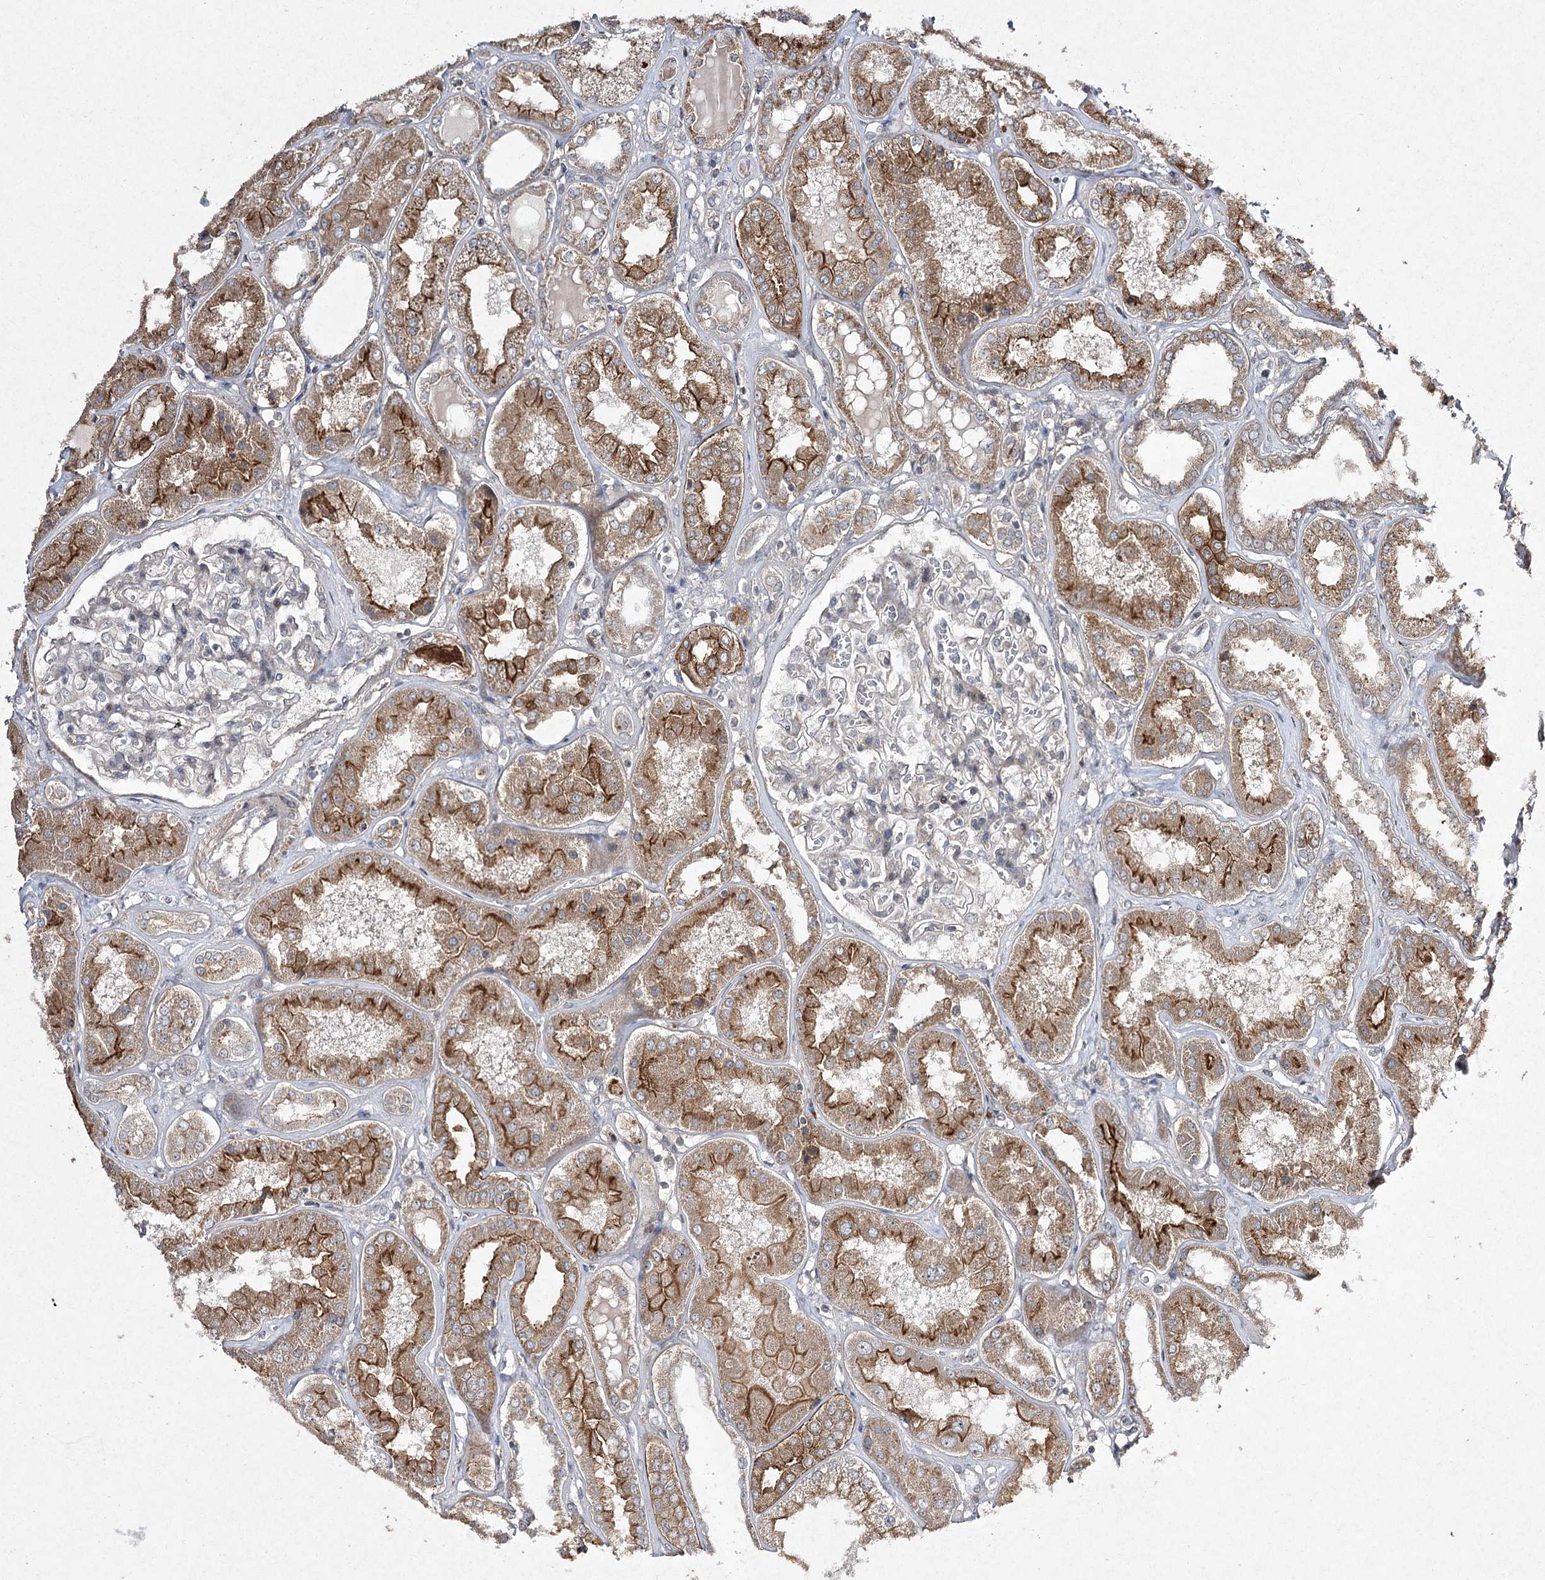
{"staining": {"intensity": "negative", "quantity": "none", "location": "none"}, "tissue": "kidney", "cell_type": "Cells in glomeruli", "image_type": "normal", "snomed": [{"axis": "morphology", "description": "Normal tissue, NOS"}, {"axis": "topography", "description": "Kidney"}], "caption": "Immunohistochemical staining of benign kidney displays no significant expression in cells in glomeruli.", "gene": "FANCL", "patient": {"sex": "female", "age": 56}}